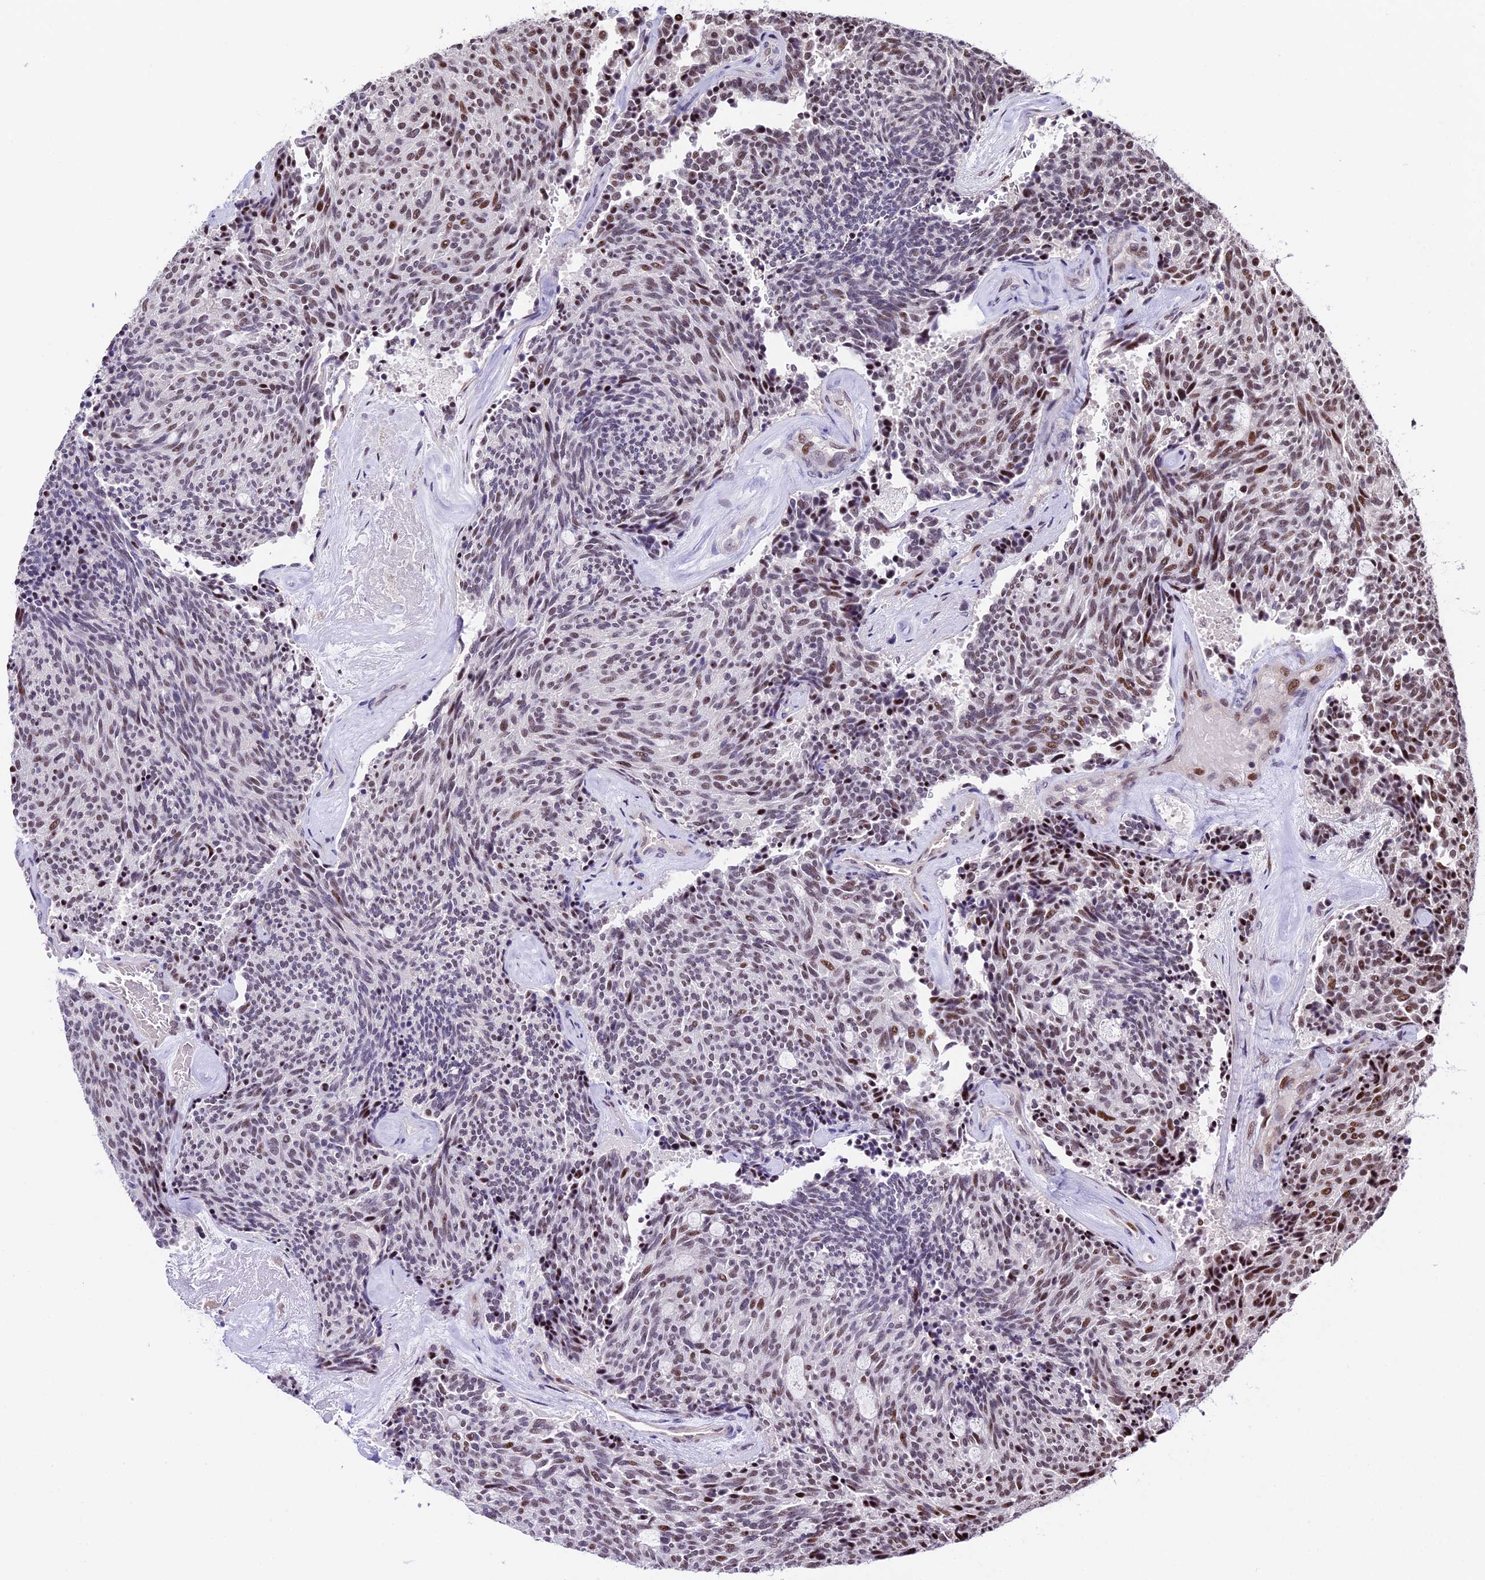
{"staining": {"intensity": "moderate", "quantity": "25%-75%", "location": "nuclear"}, "tissue": "carcinoid", "cell_type": "Tumor cells", "image_type": "cancer", "snomed": [{"axis": "morphology", "description": "Carcinoid, malignant, NOS"}, {"axis": "topography", "description": "Pancreas"}], "caption": "Carcinoid stained with a protein marker reveals moderate staining in tumor cells.", "gene": "TCP11L2", "patient": {"sex": "female", "age": 54}}